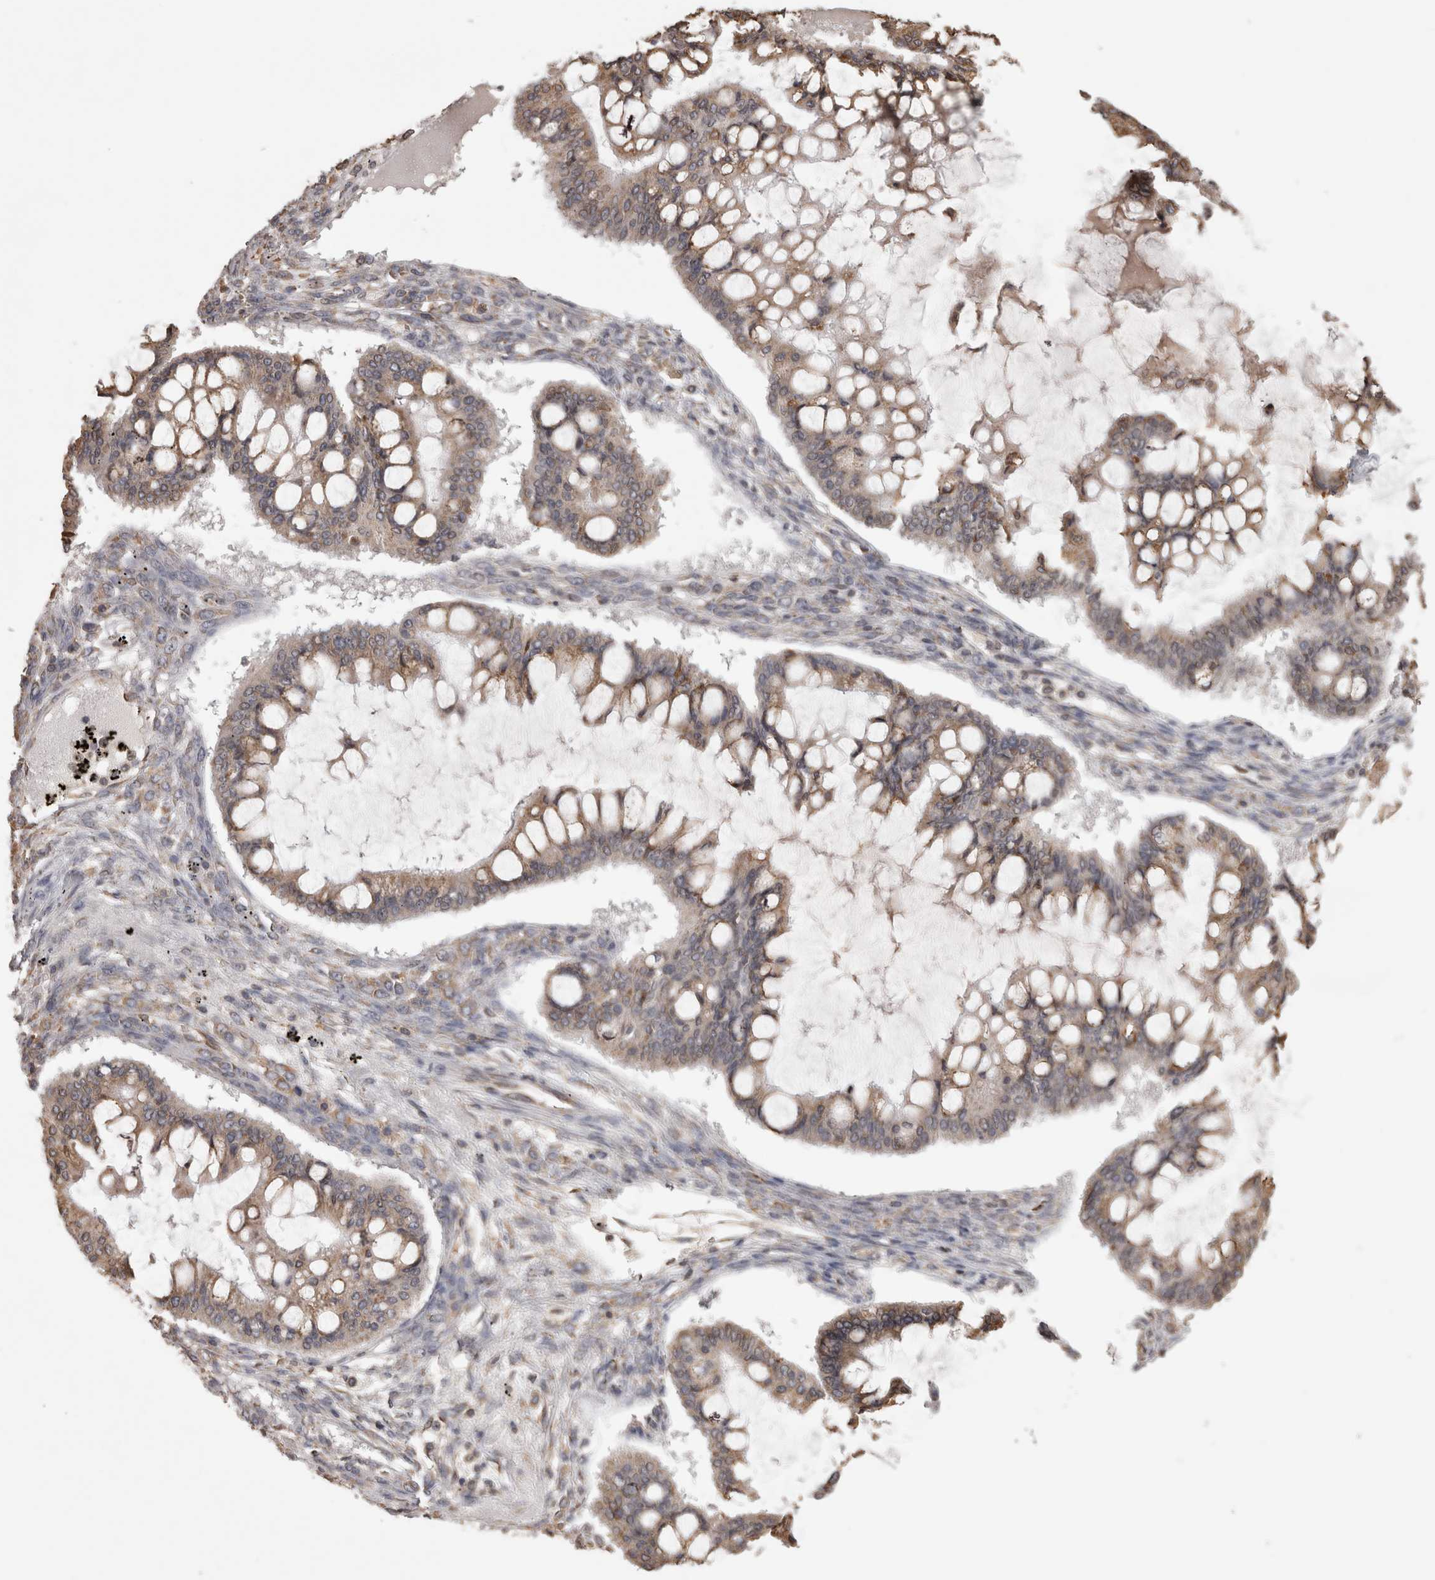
{"staining": {"intensity": "weak", "quantity": ">75%", "location": "cytoplasmic/membranous"}, "tissue": "ovarian cancer", "cell_type": "Tumor cells", "image_type": "cancer", "snomed": [{"axis": "morphology", "description": "Cystadenocarcinoma, mucinous, NOS"}, {"axis": "topography", "description": "Ovary"}], "caption": "Tumor cells display low levels of weak cytoplasmic/membranous expression in approximately >75% of cells in mucinous cystadenocarcinoma (ovarian).", "gene": "PON2", "patient": {"sex": "female", "age": 73}}